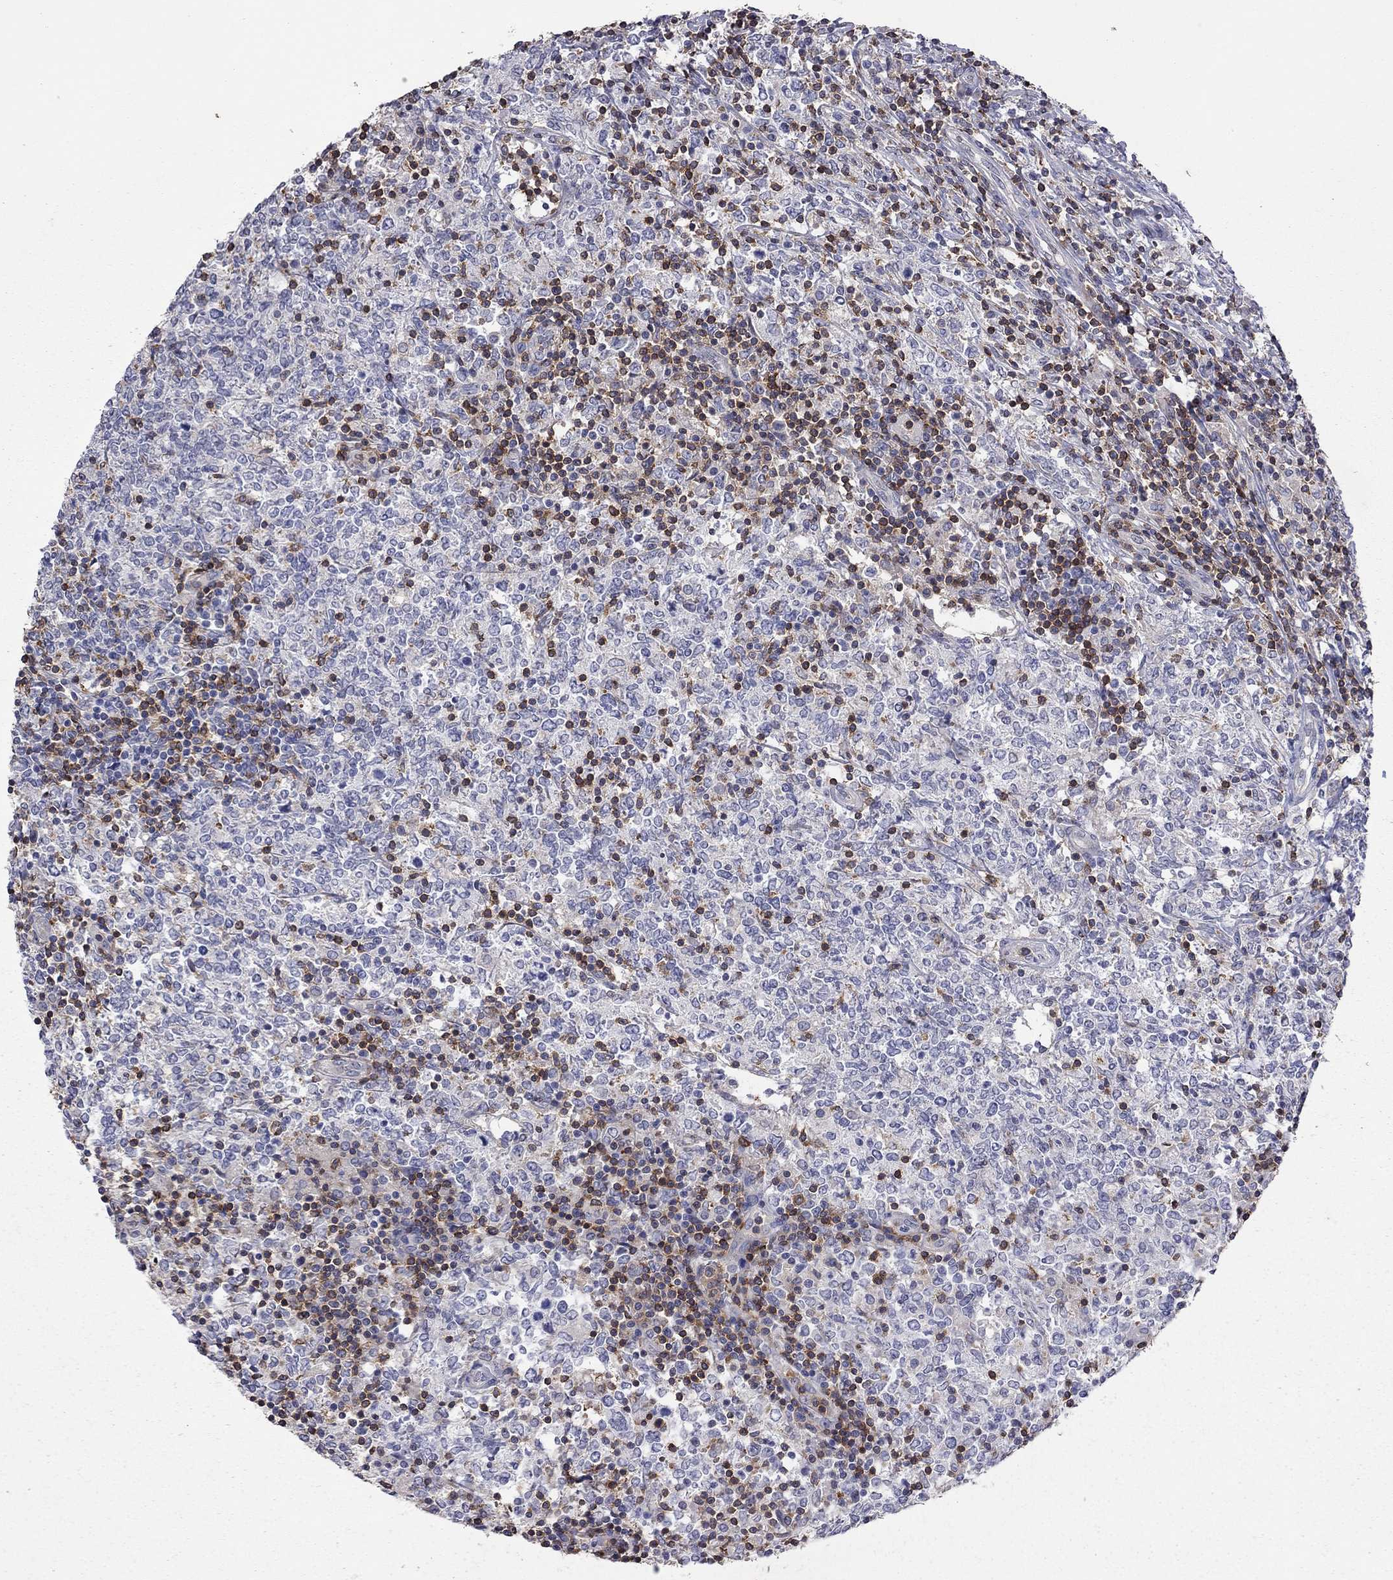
{"staining": {"intensity": "negative", "quantity": "none", "location": "none"}, "tissue": "lymphoma", "cell_type": "Tumor cells", "image_type": "cancer", "snomed": [{"axis": "morphology", "description": "Malignant lymphoma, non-Hodgkin's type, High grade"}, {"axis": "topography", "description": "Lymph node"}], "caption": "This is a histopathology image of immunohistochemistry staining of lymphoma, which shows no positivity in tumor cells.", "gene": "IPCEF1", "patient": {"sex": "female", "age": 84}}